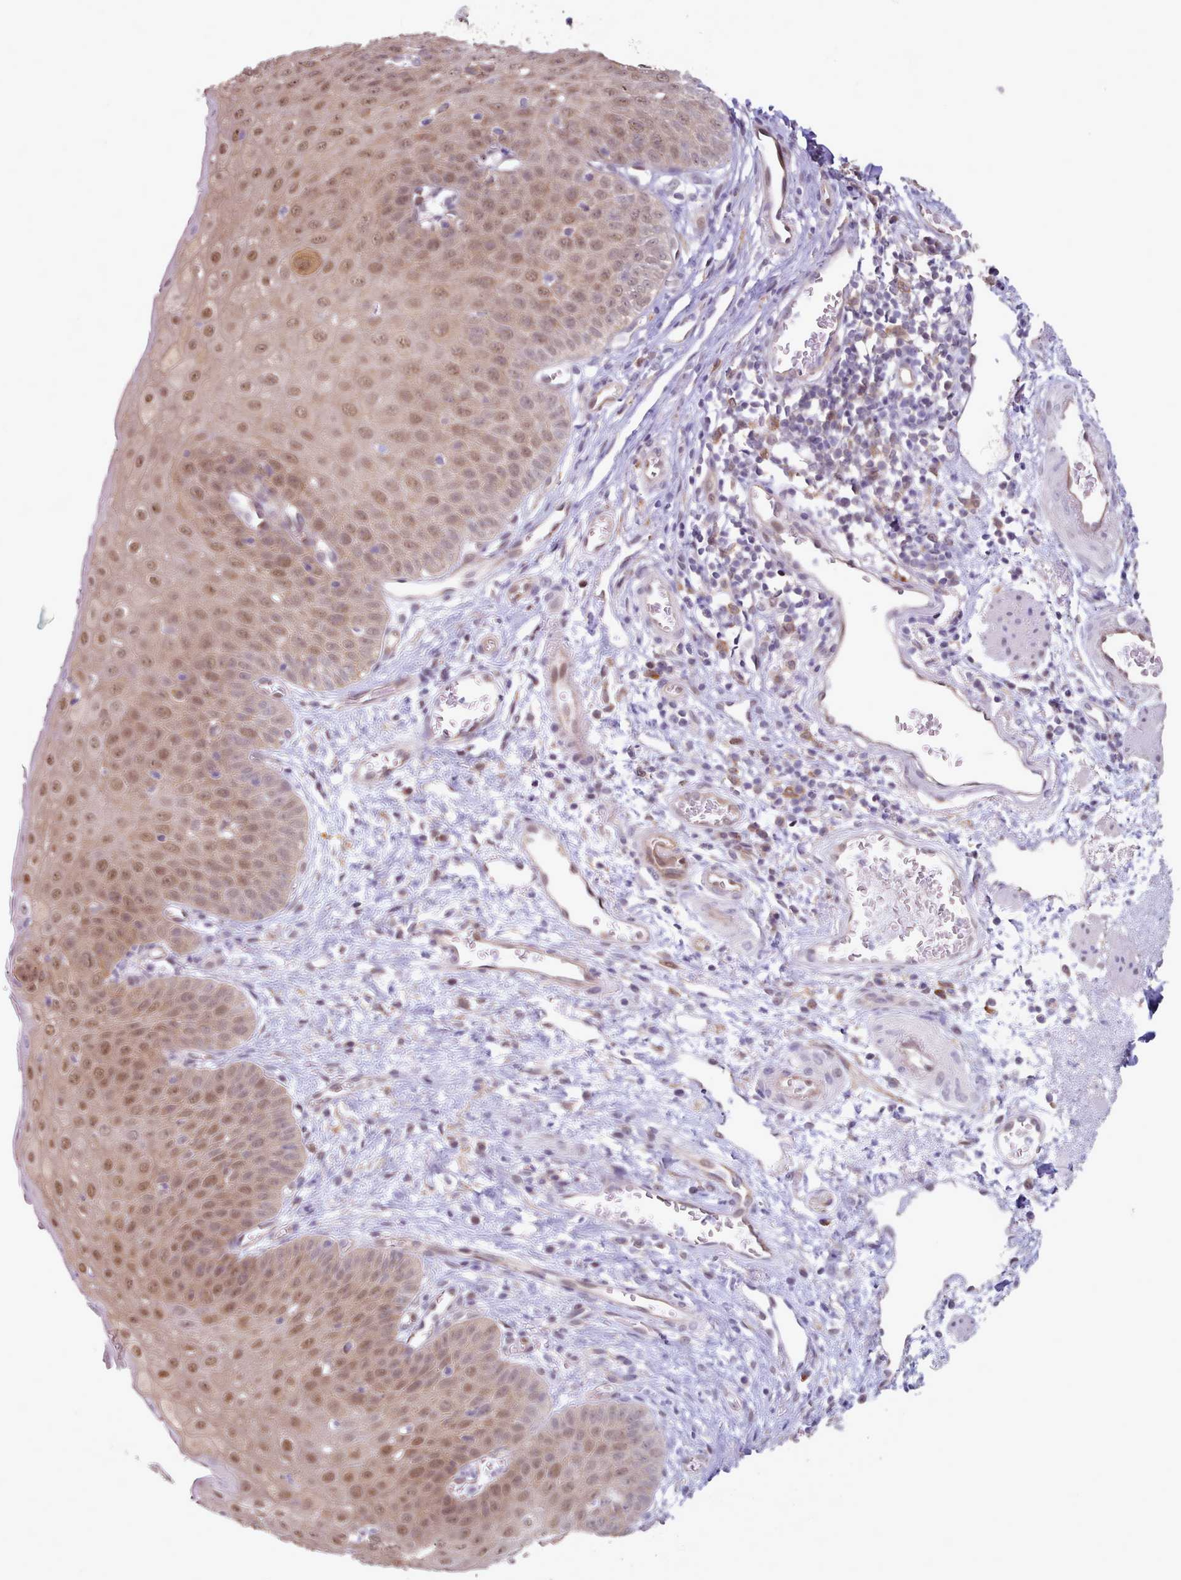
{"staining": {"intensity": "moderate", "quantity": ">75%", "location": "nuclear"}, "tissue": "esophagus", "cell_type": "Squamous epithelial cells", "image_type": "normal", "snomed": [{"axis": "morphology", "description": "Normal tissue, NOS"}, {"axis": "topography", "description": "Esophagus"}], "caption": "An immunohistochemistry (IHC) histopathology image of unremarkable tissue is shown. Protein staining in brown highlights moderate nuclear positivity in esophagus within squamous epithelial cells.", "gene": "CES3", "patient": {"sex": "male", "age": 71}}